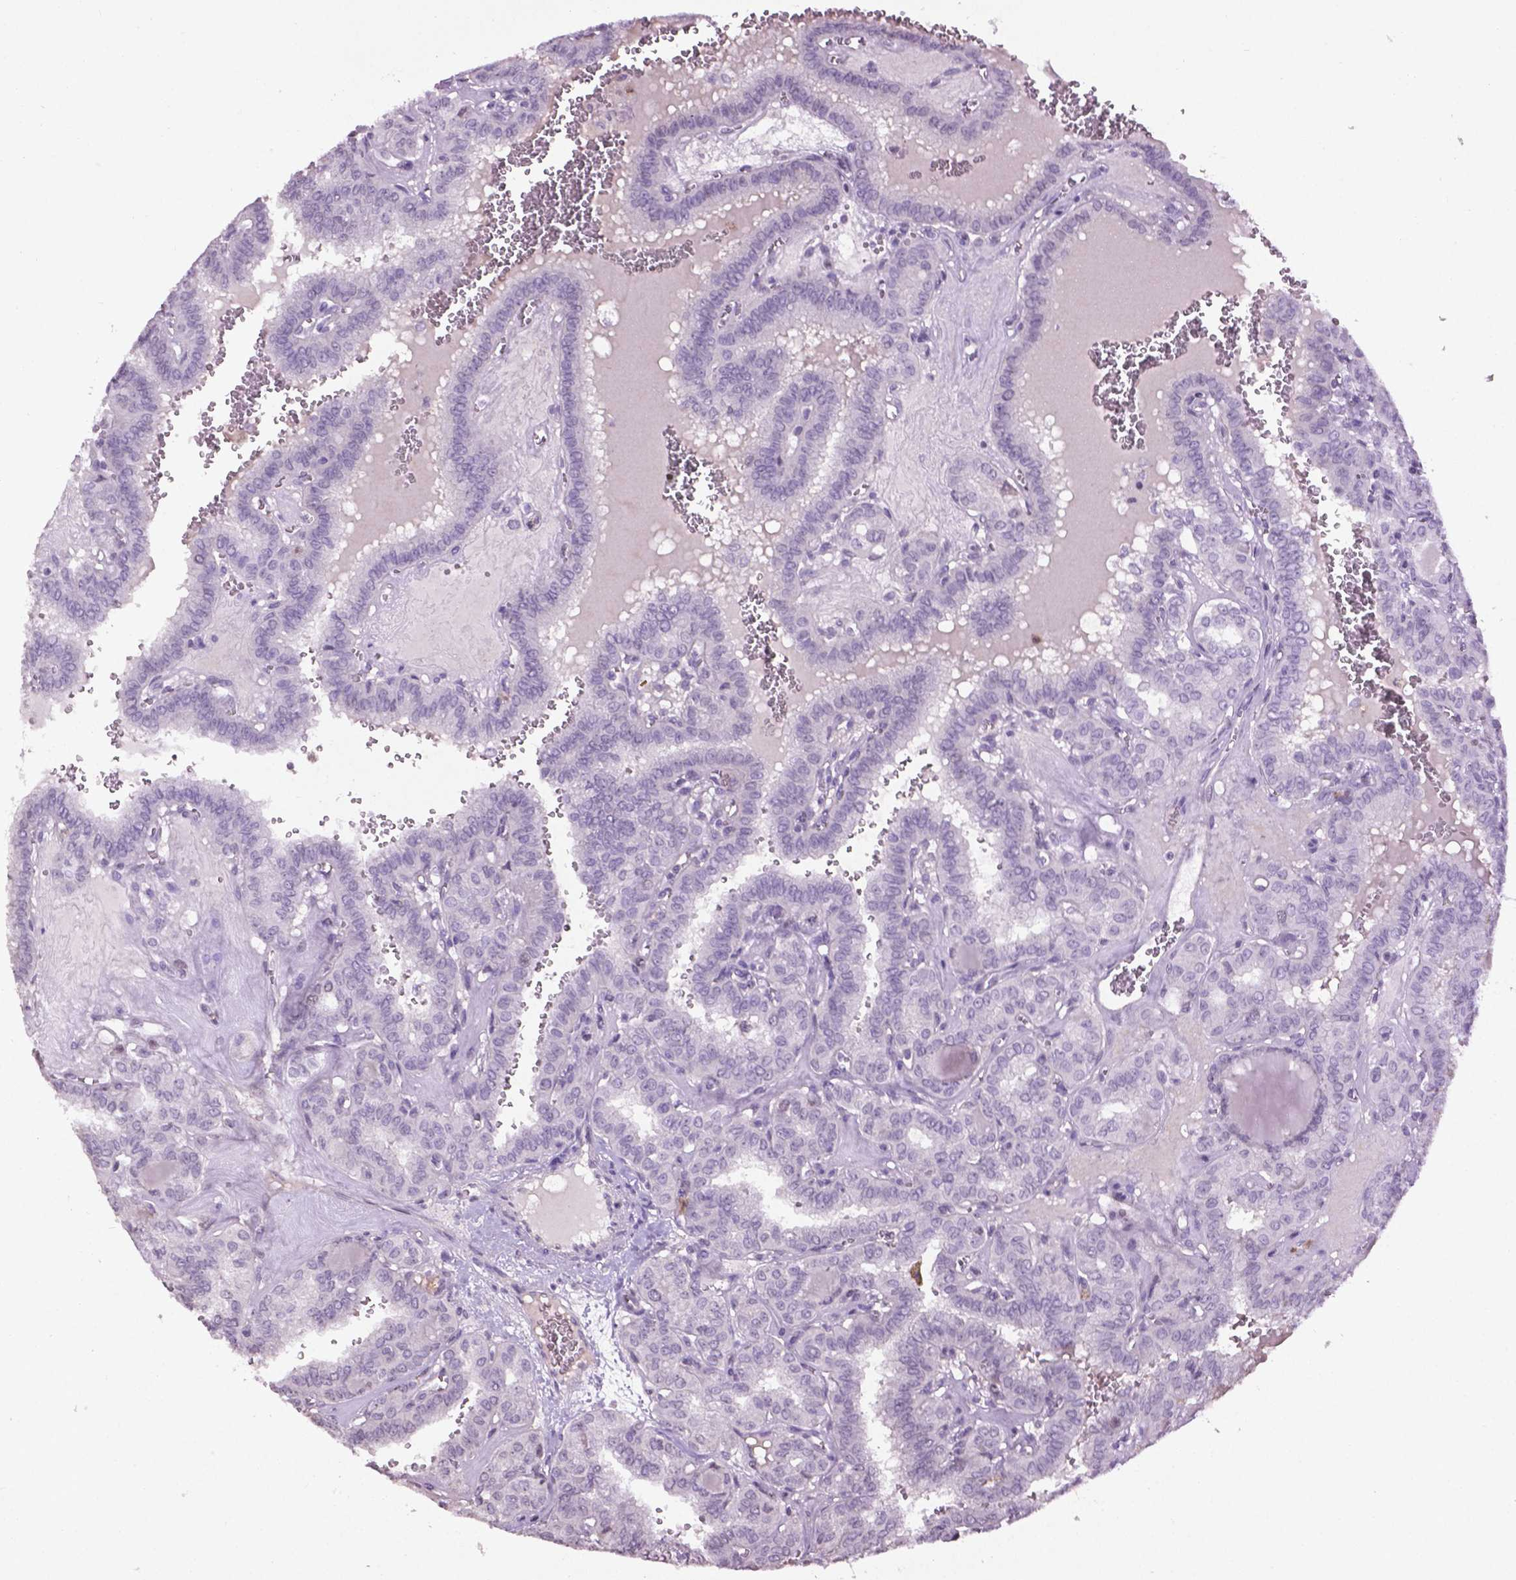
{"staining": {"intensity": "negative", "quantity": "none", "location": "none"}, "tissue": "thyroid cancer", "cell_type": "Tumor cells", "image_type": "cancer", "snomed": [{"axis": "morphology", "description": "Papillary adenocarcinoma, NOS"}, {"axis": "topography", "description": "Thyroid gland"}], "caption": "Thyroid cancer was stained to show a protein in brown. There is no significant expression in tumor cells. Brightfield microscopy of immunohistochemistry (IHC) stained with DAB (3,3'-diaminobenzidine) (brown) and hematoxylin (blue), captured at high magnification.", "gene": "NTNG2", "patient": {"sex": "female", "age": 41}}